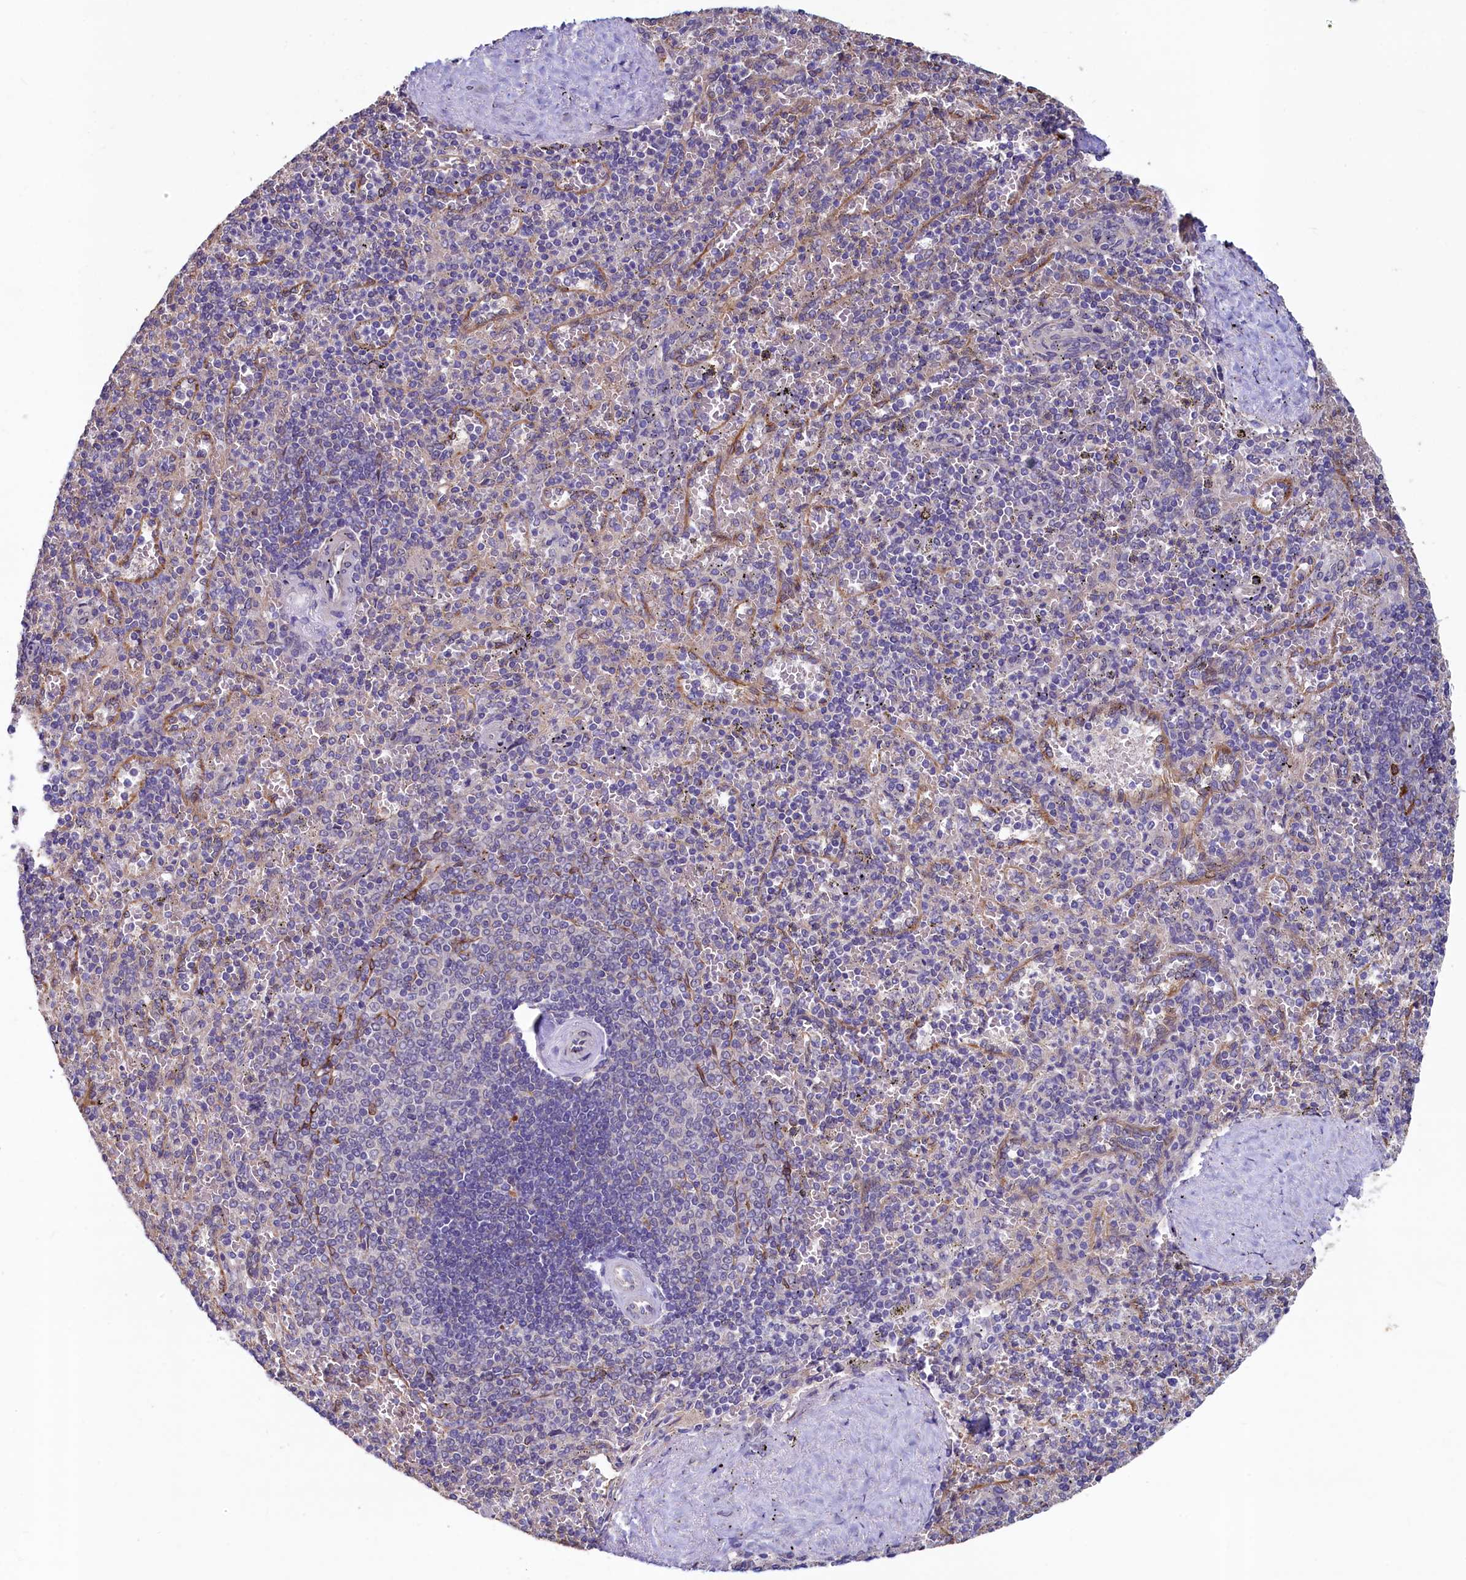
{"staining": {"intensity": "negative", "quantity": "none", "location": "none"}, "tissue": "spleen", "cell_type": "Cells in red pulp", "image_type": "normal", "snomed": [{"axis": "morphology", "description": "Normal tissue, NOS"}, {"axis": "topography", "description": "Spleen"}], "caption": "Immunohistochemistry histopathology image of normal spleen: human spleen stained with DAB reveals no significant protein staining in cells in red pulp.", "gene": "SPATA2L", "patient": {"sex": "male", "age": 82}}